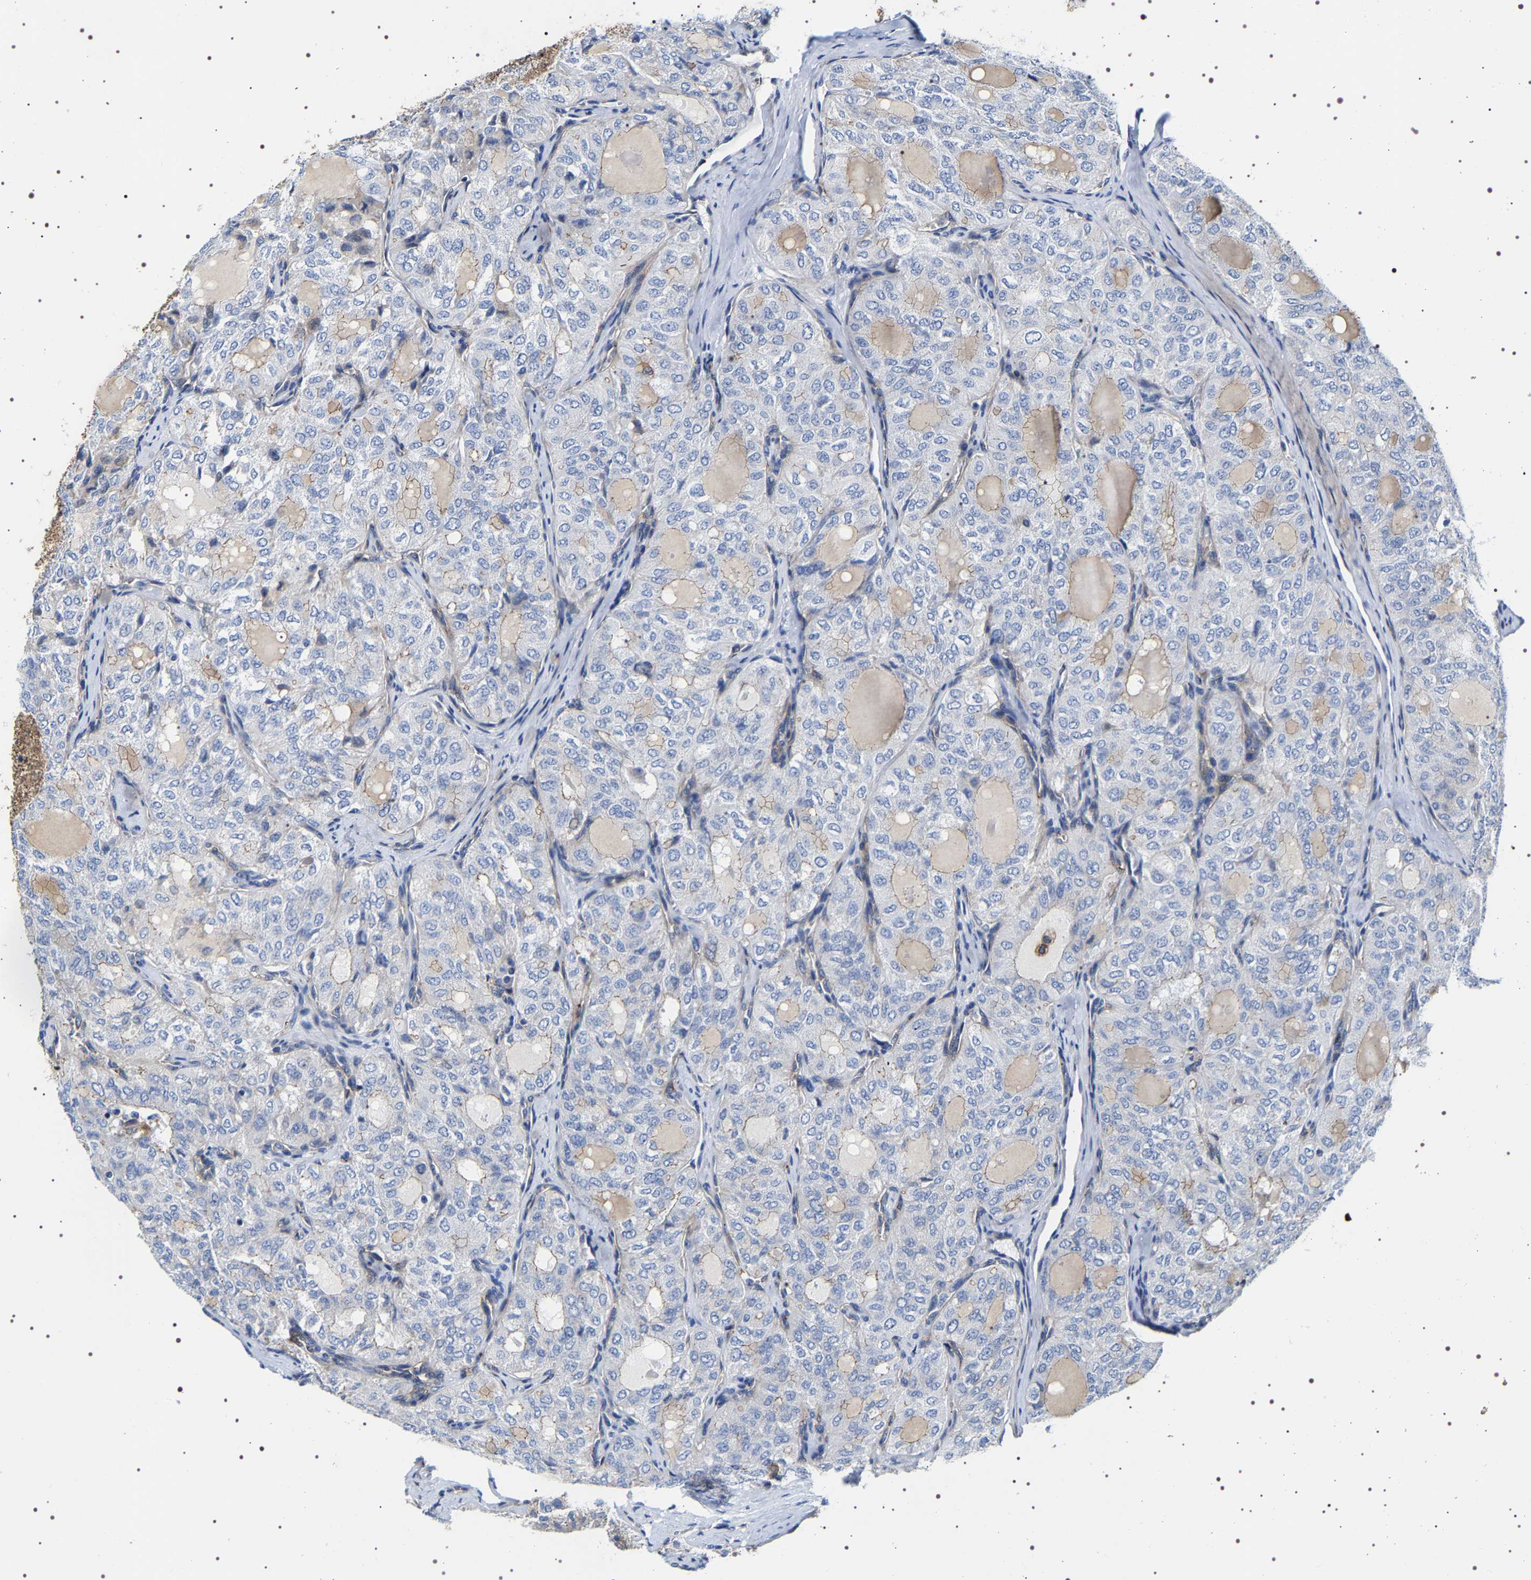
{"staining": {"intensity": "negative", "quantity": "none", "location": "none"}, "tissue": "thyroid cancer", "cell_type": "Tumor cells", "image_type": "cancer", "snomed": [{"axis": "morphology", "description": "Follicular adenoma carcinoma, NOS"}, {"axis": "topography", "description": "Thyroid gland"}], "caption": "DAB (3,3'-diaminobenzidine) immunohistochemical staining of thyroid cancer (follicular adenoma carcinoma) displays no significant positivity in tumor cells.", "gene": "SQLE", "patient": {"sex": "male", "age": 75}}